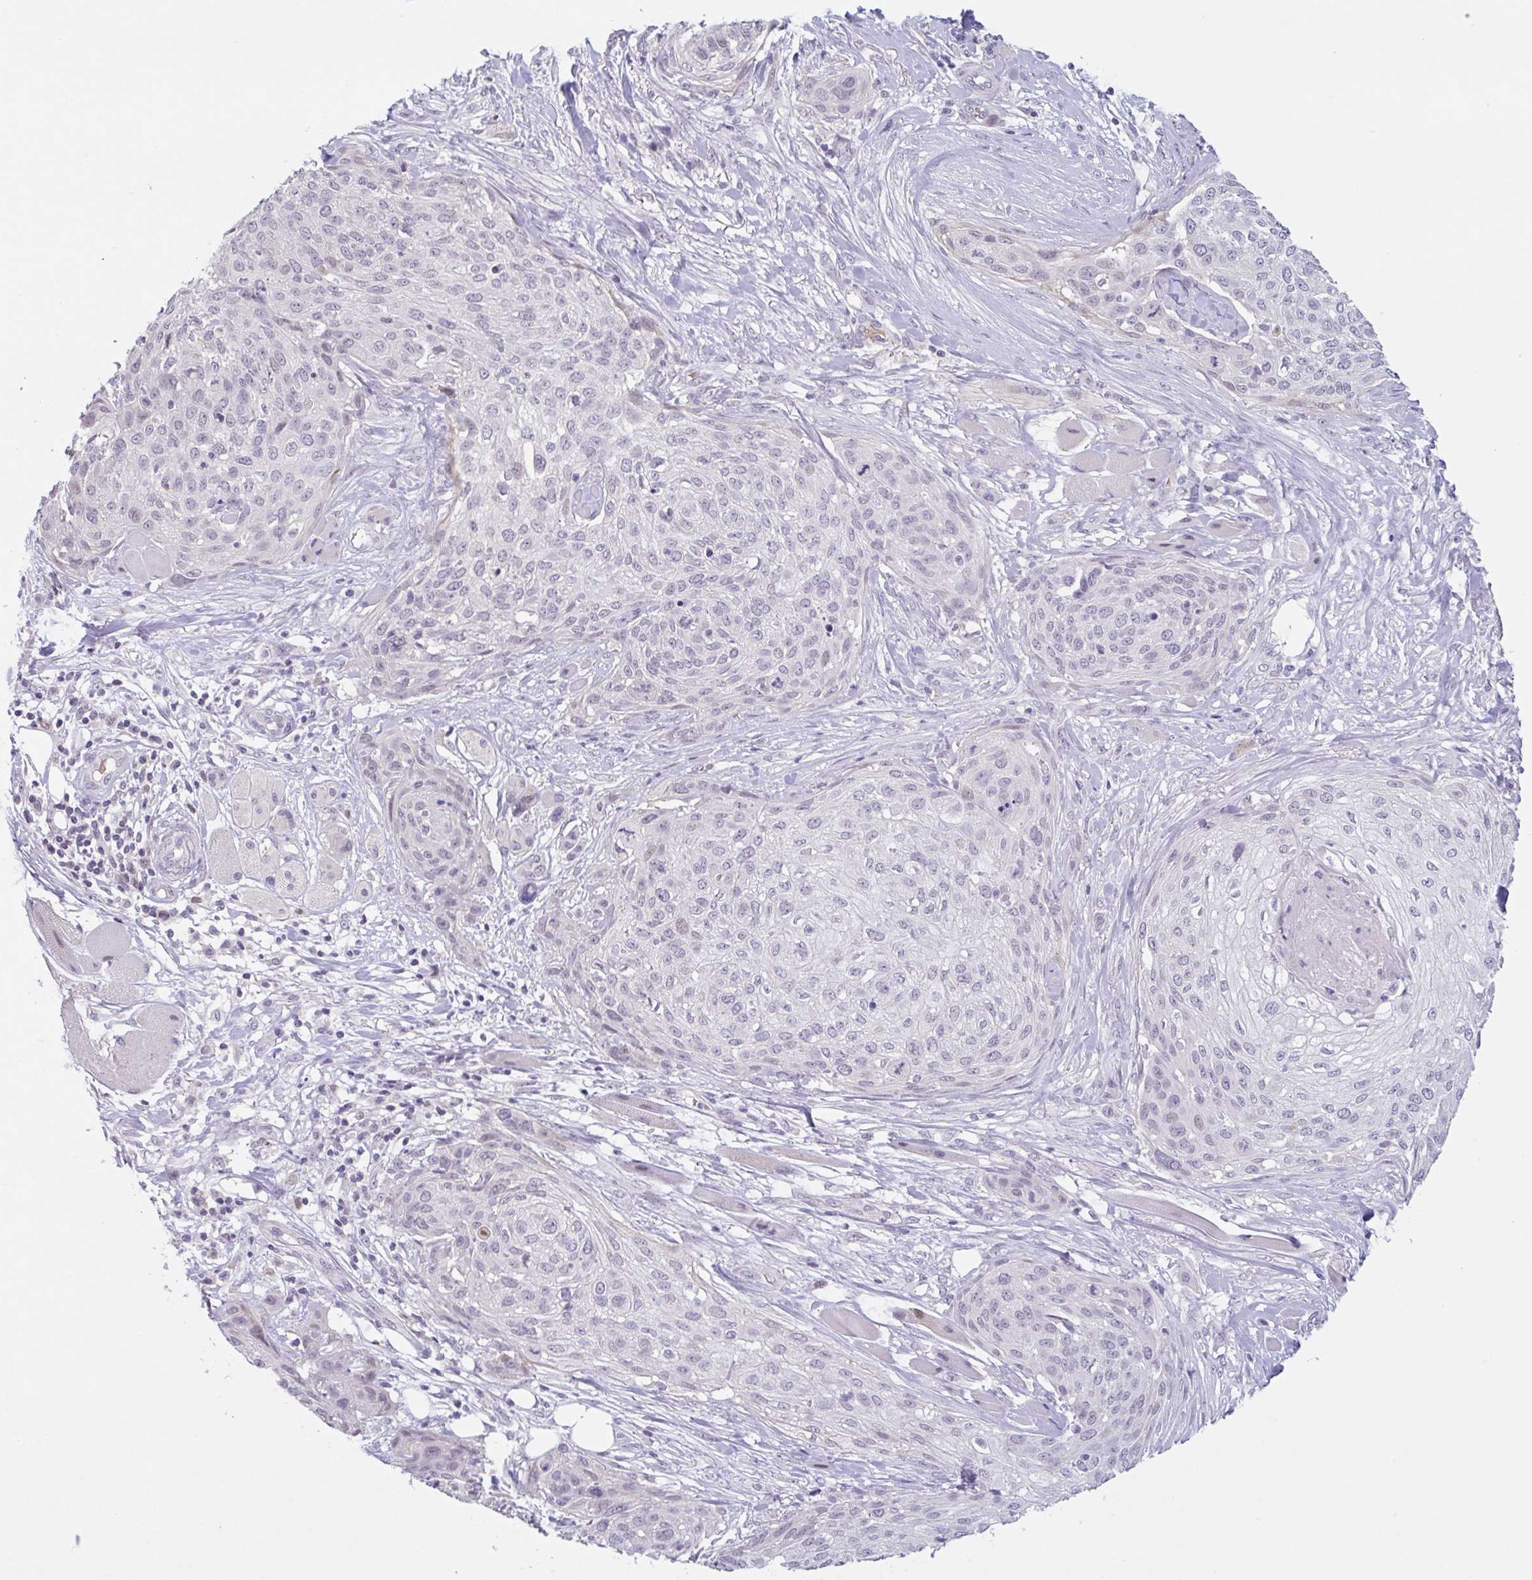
{"staining": {"intensity": "negative", "quantity": "none", "location": "none"}, "tissue": "skin cancer", "cell_type": "Tumor cells", "image_type": "cancer", "snomed": [{"axis": "morphology", "description": "Squamous cell carcinoma, NOS"}, {"axis": "topography", "description": "Skin"}], "caption": "Immunohistochemistry (IHC) photomicrograph of human skin cancer (squamous cell carcinoma) stained for a protein (brown), which displays no staining in tumor cells. (Brightfield microscopy of DAB (3,3'-diaminobenzidine) immunohistochemistry (IHC) at high magnification).", "gene": "RHAG", "patient": {"sex": "female", "age": 87}}